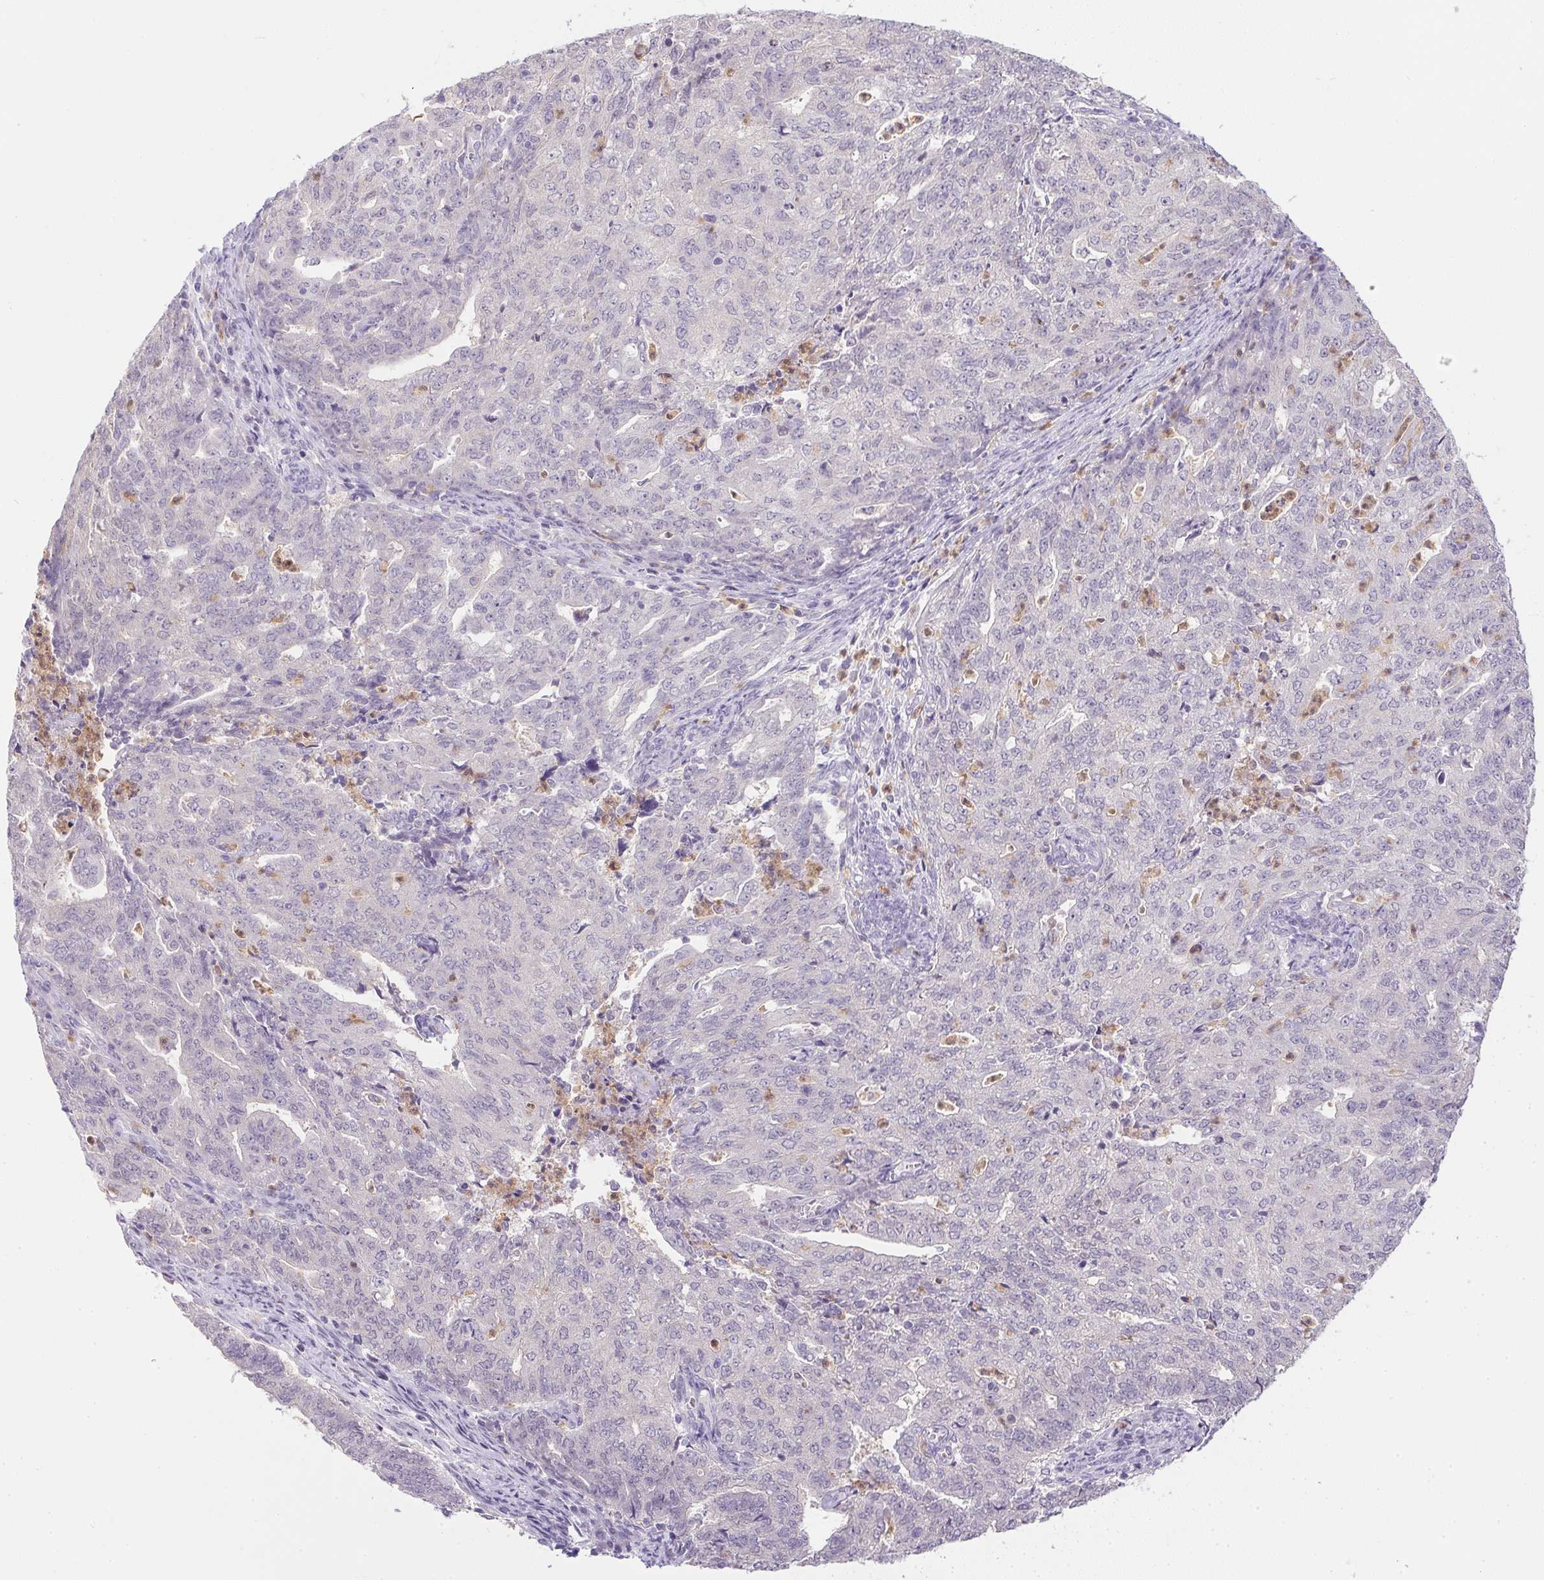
{"staining": {"intensity": "negative", "quantity": "none", "location": "none"}, "tissue": "endometrial cancer", "cell_type": "Tumor cells", "image_type": "cancer", "snomed": [{"axis": "morphology", "description": "Adenocarcinoma, NOS"}, {"axis": "topography", "description": "Endometrium"}], "caption": "A photomicrograph of human endometrial adenocarcinoma is negative for staining in tumor cells.", "gene": "DNAJC5G", "patient": {"sex": "female", "age": 82}}